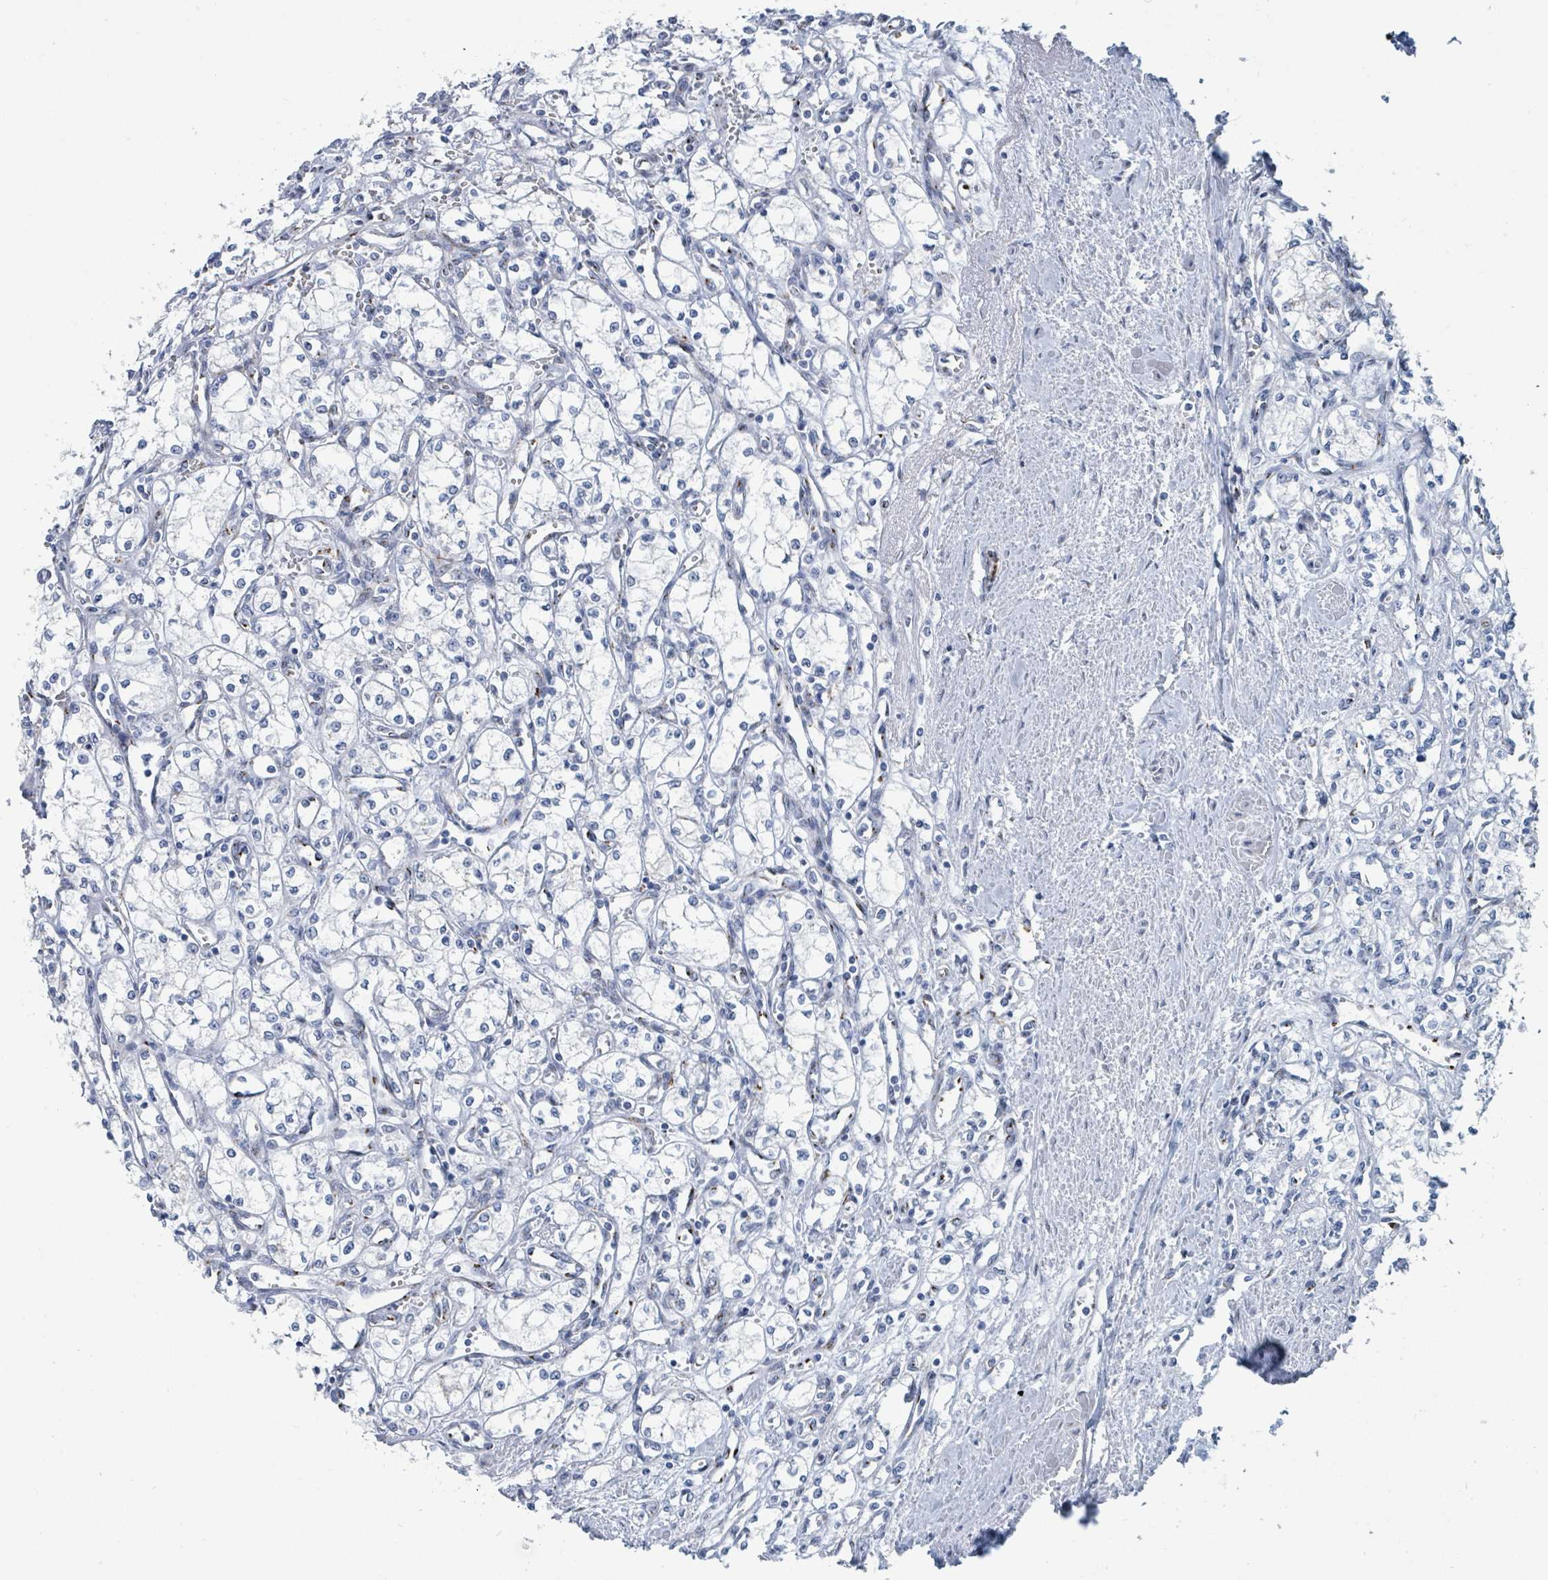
{"staining": {"intensity": "negative", "quantity": "none", "location": "none"}, "tissue": "renal cancer", "cell_type": "Tumor cells", "image_type": "cancer", "snomed": [{"axis": "morphology", "description": "Adenocarcinoma, NOS"}, {"axis": "topography", "description": "Kidney"}], "caption": "This is an immunohistochemistry image of renal cancer. There is no expression in tumor cells.", "gene": "DCAF5", "patient": {"sex": "male", "age": 59}}